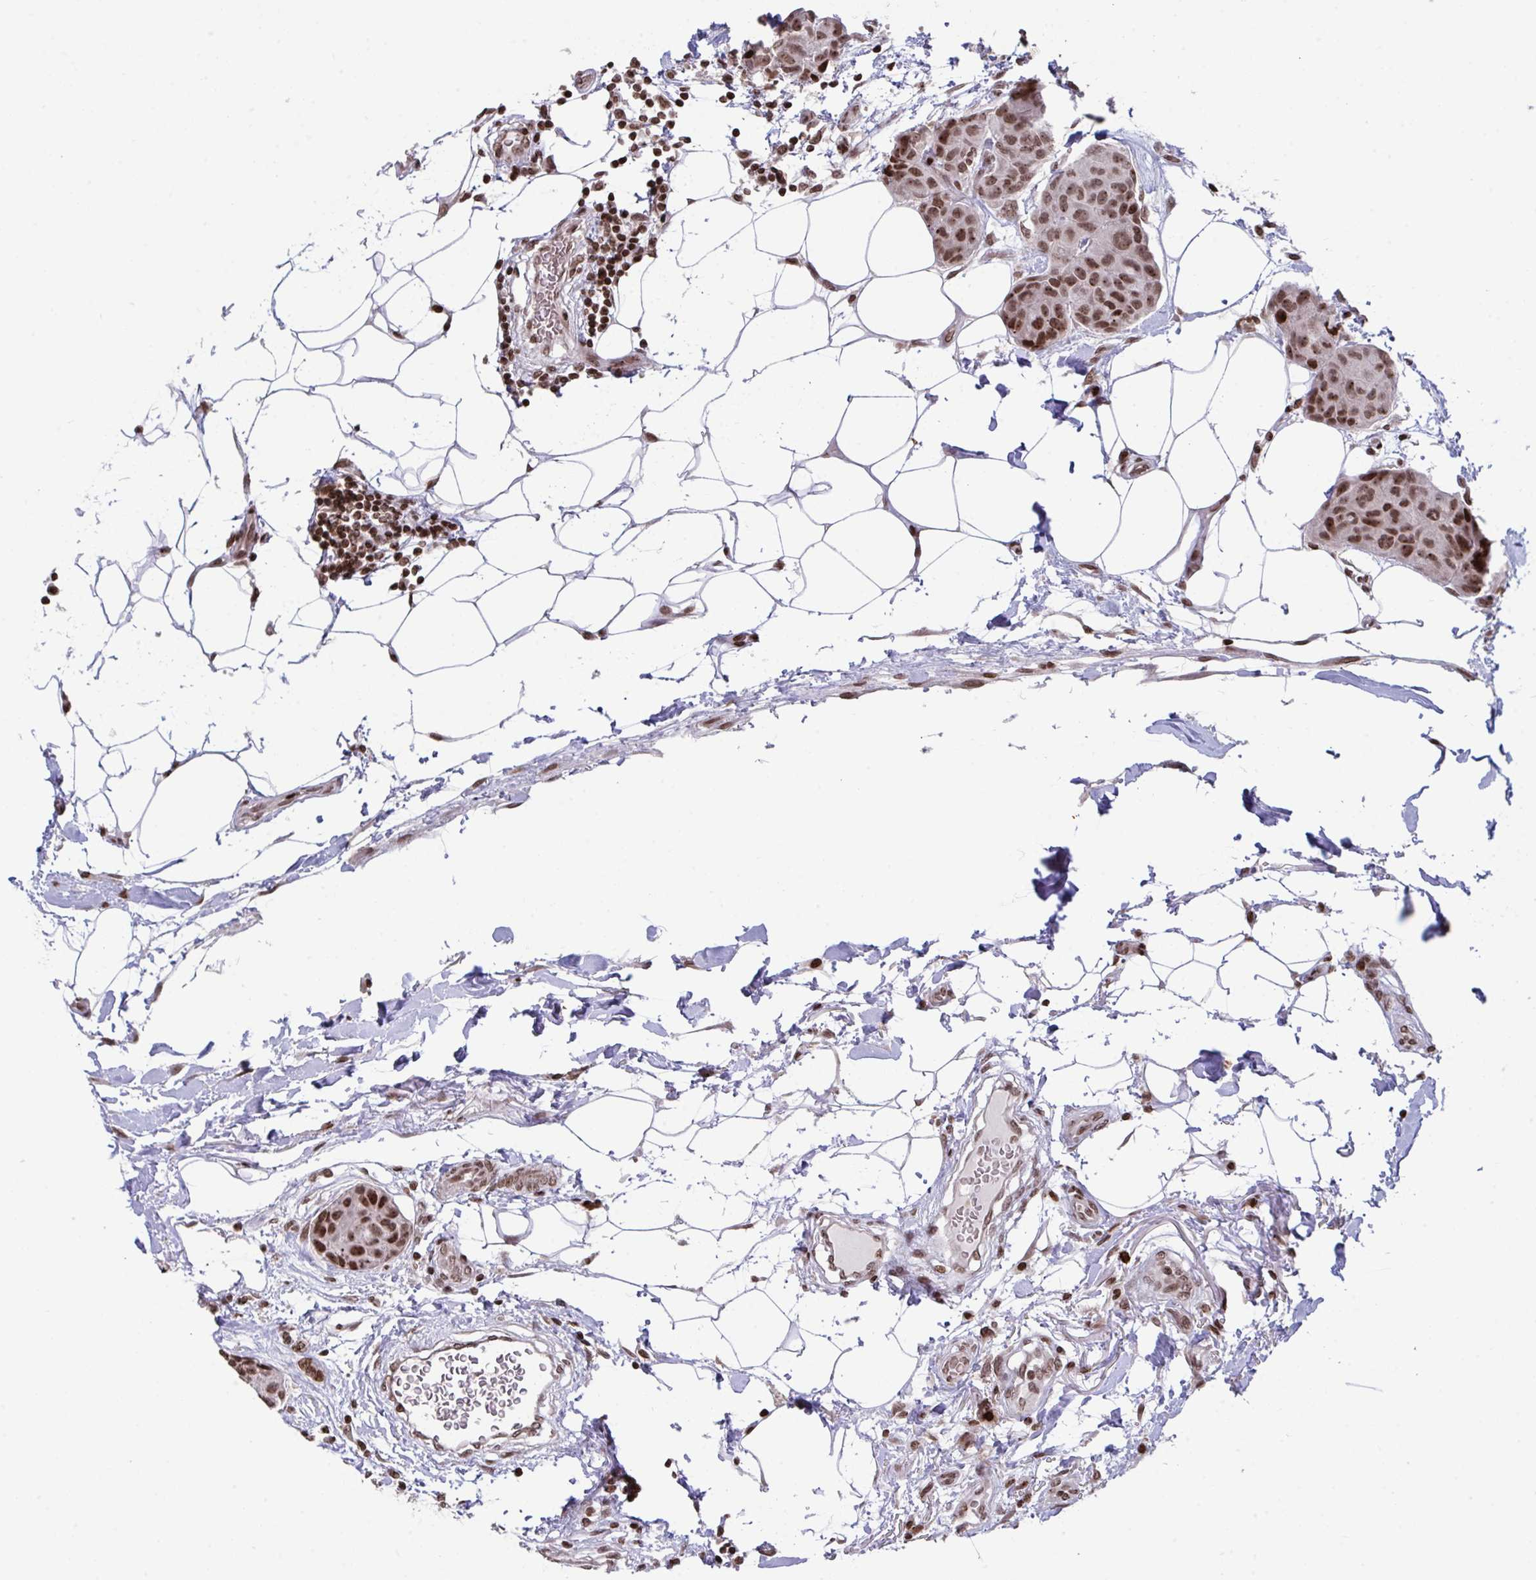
{"staining": {"intensity": "moderate", "quantity": ">75%", "location": "nuclear"}, "tissue": "breast cancer", "cell_type": "Tumor cells", "image_type": "cancer", "snomed": [{"axis": "morphology", "description": "Duct carcinoma"}, {"axis": "topography", "description": "Breast"}, {"axis": "topography", "description": "Lymph node"}], "caption": "Immunohistochemistry (IHC) micrograph of neoplastic tissue: breast cancer (infiltrating ductal carcinoma) stained using immunohistochemistry demonstrates medium levels of moderate protein expression localized specifically in the nuclear of tumor cells, appearing as a nuclear brown color.", "gene": "NIP7", "patient": {"sex": "female", "age": 80}}